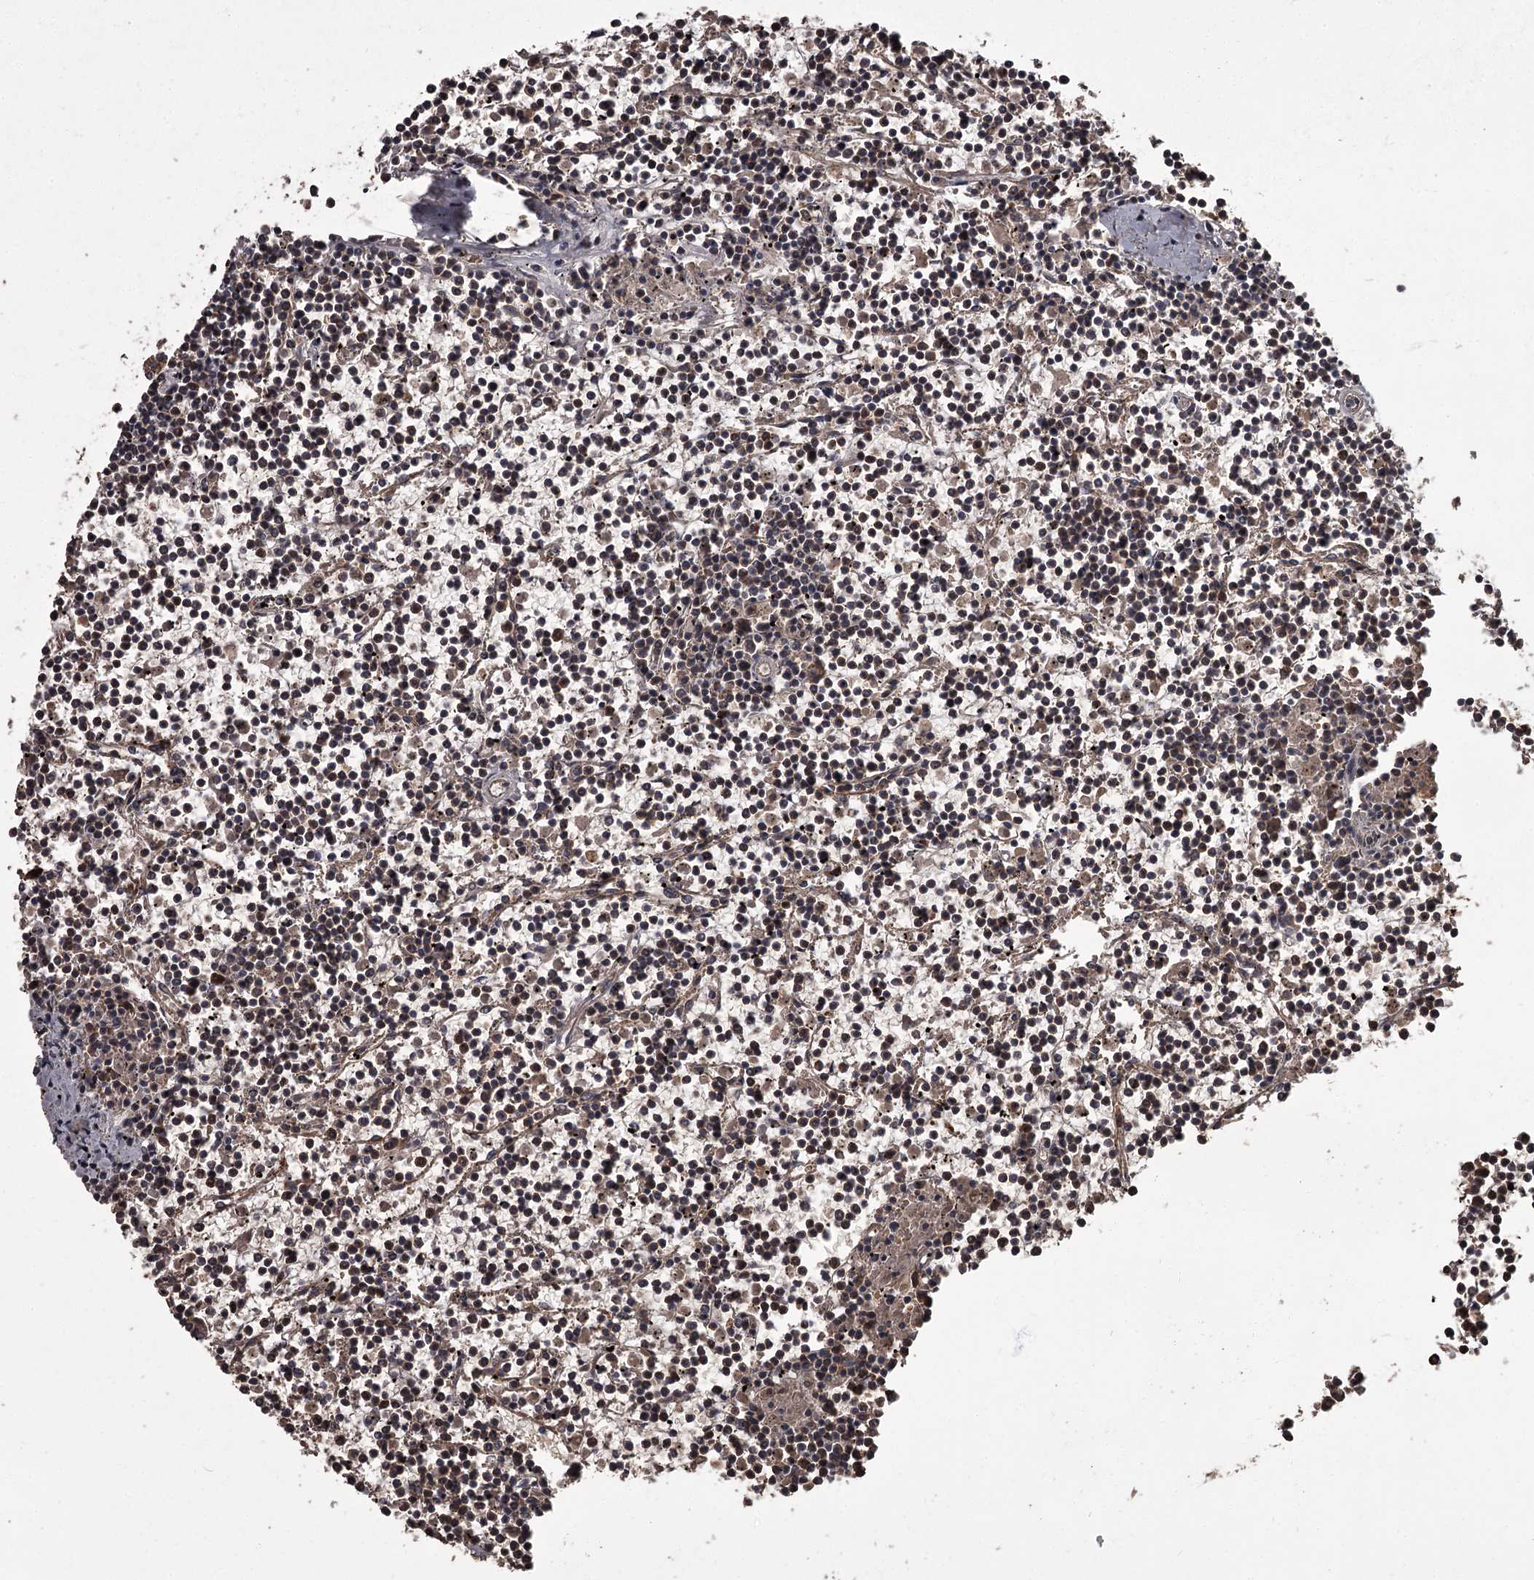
{"staining": {"intensity": "strong", "quantity": ">75%", "location": "cytoplasmic/membranous"}, "tissue": "lymphoma", "cell_type": "Tumor cells", "image_type": "cancer", "snomed": [{"axis": "morphology", "description": "Malignant lymphoma, non-Hodgkin's type, Low grade"}, {"axis": "topography", "description": "Spleen"}], "caption": "This image displays immunohistochemistry (IHC) staining of human lymphoma, with high strong cytoplasmic/membranous positivity in approximately >75% of tumor cells.", "gene": "THAP9", "patient": {"sex": "female", "age": 19}}